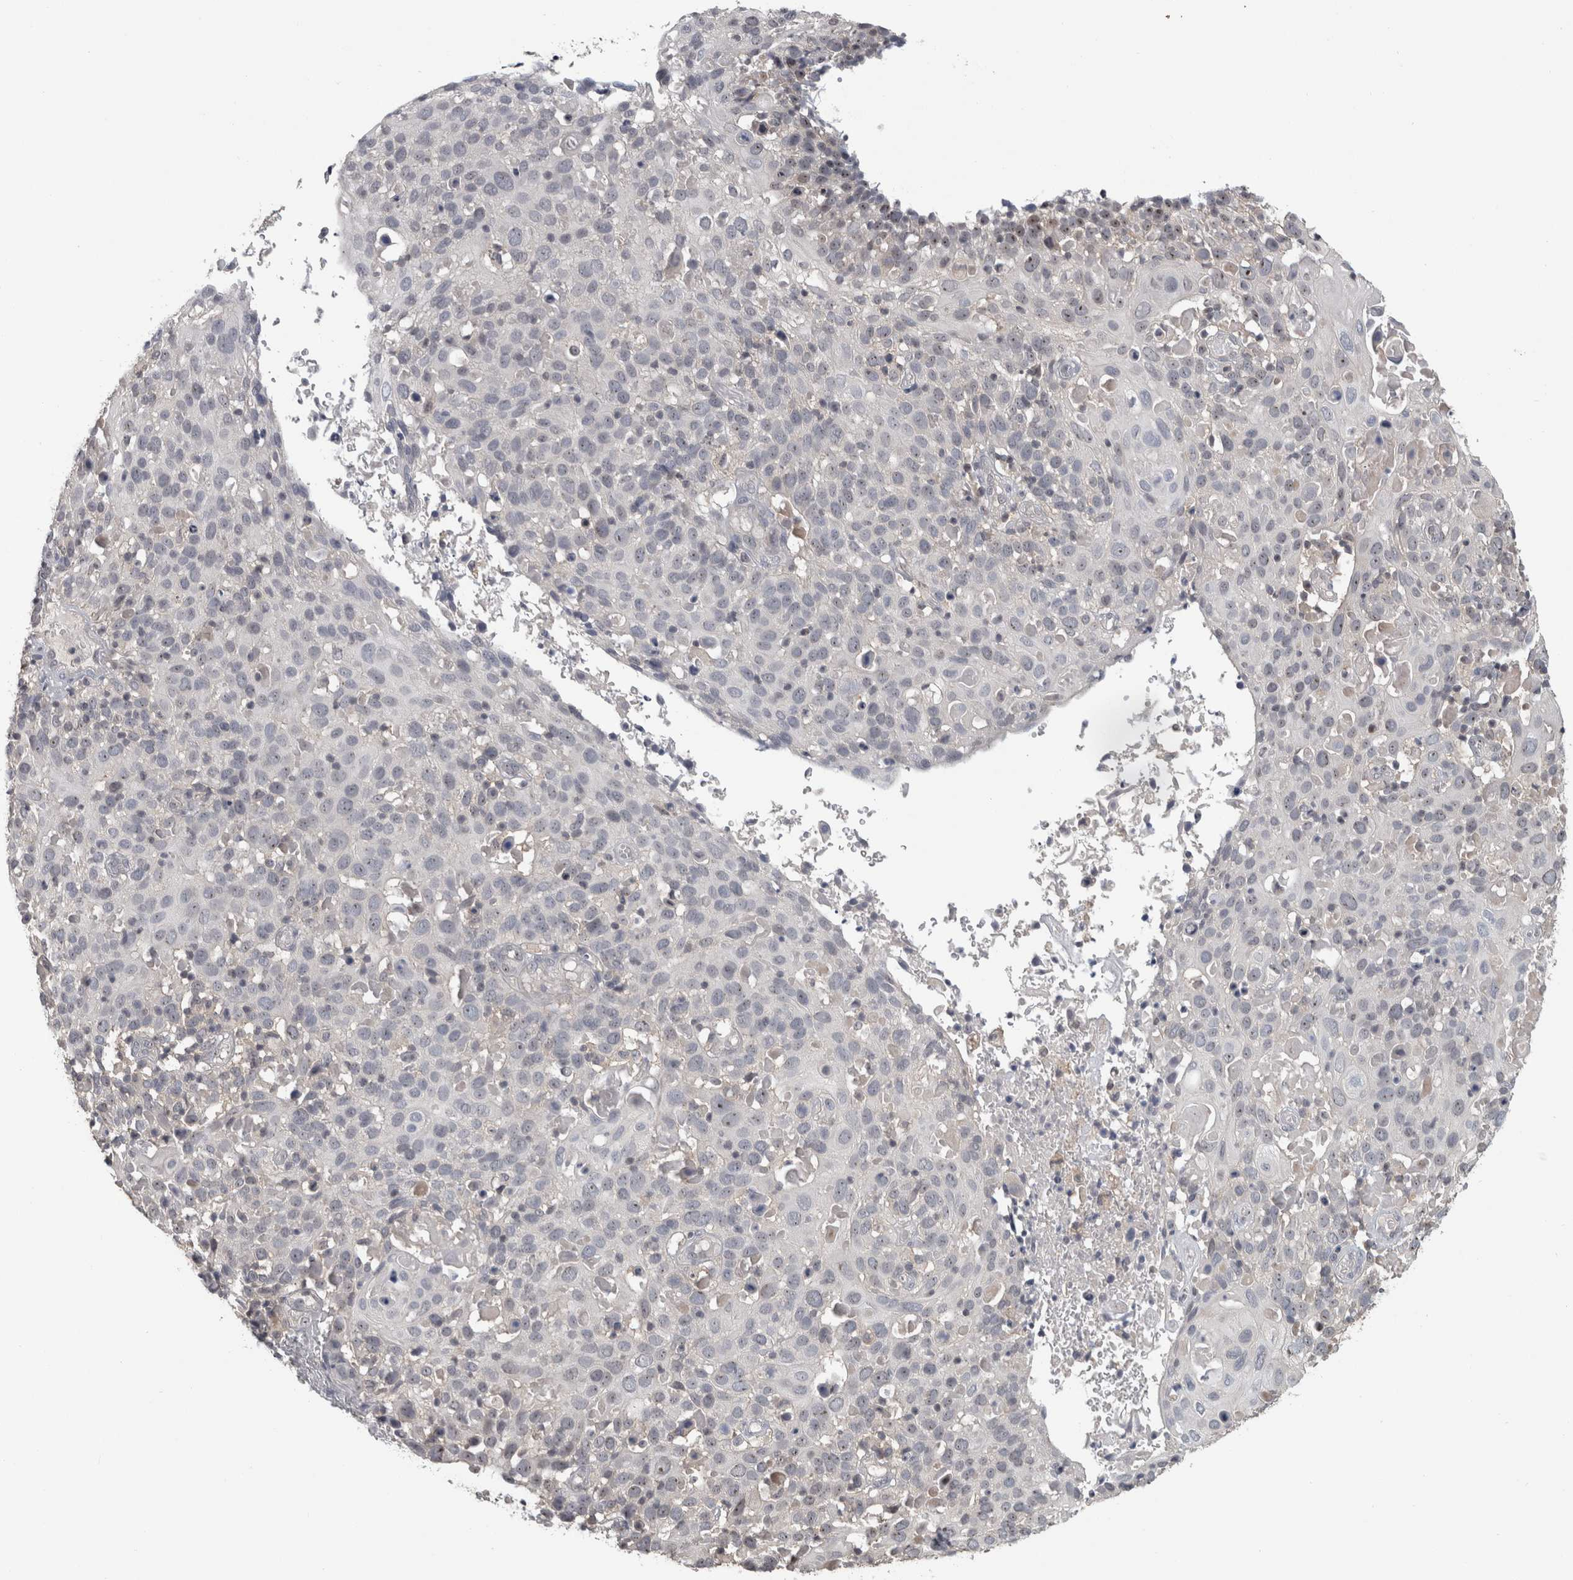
{"staining": {"intensity": "moderate", "quantity": "<25%", "location": "nuclear"}, "tissue": "cervical cancer", "cell_type": "Tumor cells", "image_type": "cancer", "snomed": [{"axis": "morphology", "description": "Squamous cell carcinoma, NOS"}, {"axis": "topography", "description": "Cervix"}], "caption": "Immunohistochemical staining of cervical squamous cell carcinoma shows low levels of moderate nuclear expression in approximately <25% of tumor cells. Immunohistochemistry stains the protein of interest in brown and the nuclei are stained blue.", "gene": "RBM28", "patient": {"sex": "female", "age": 74}}